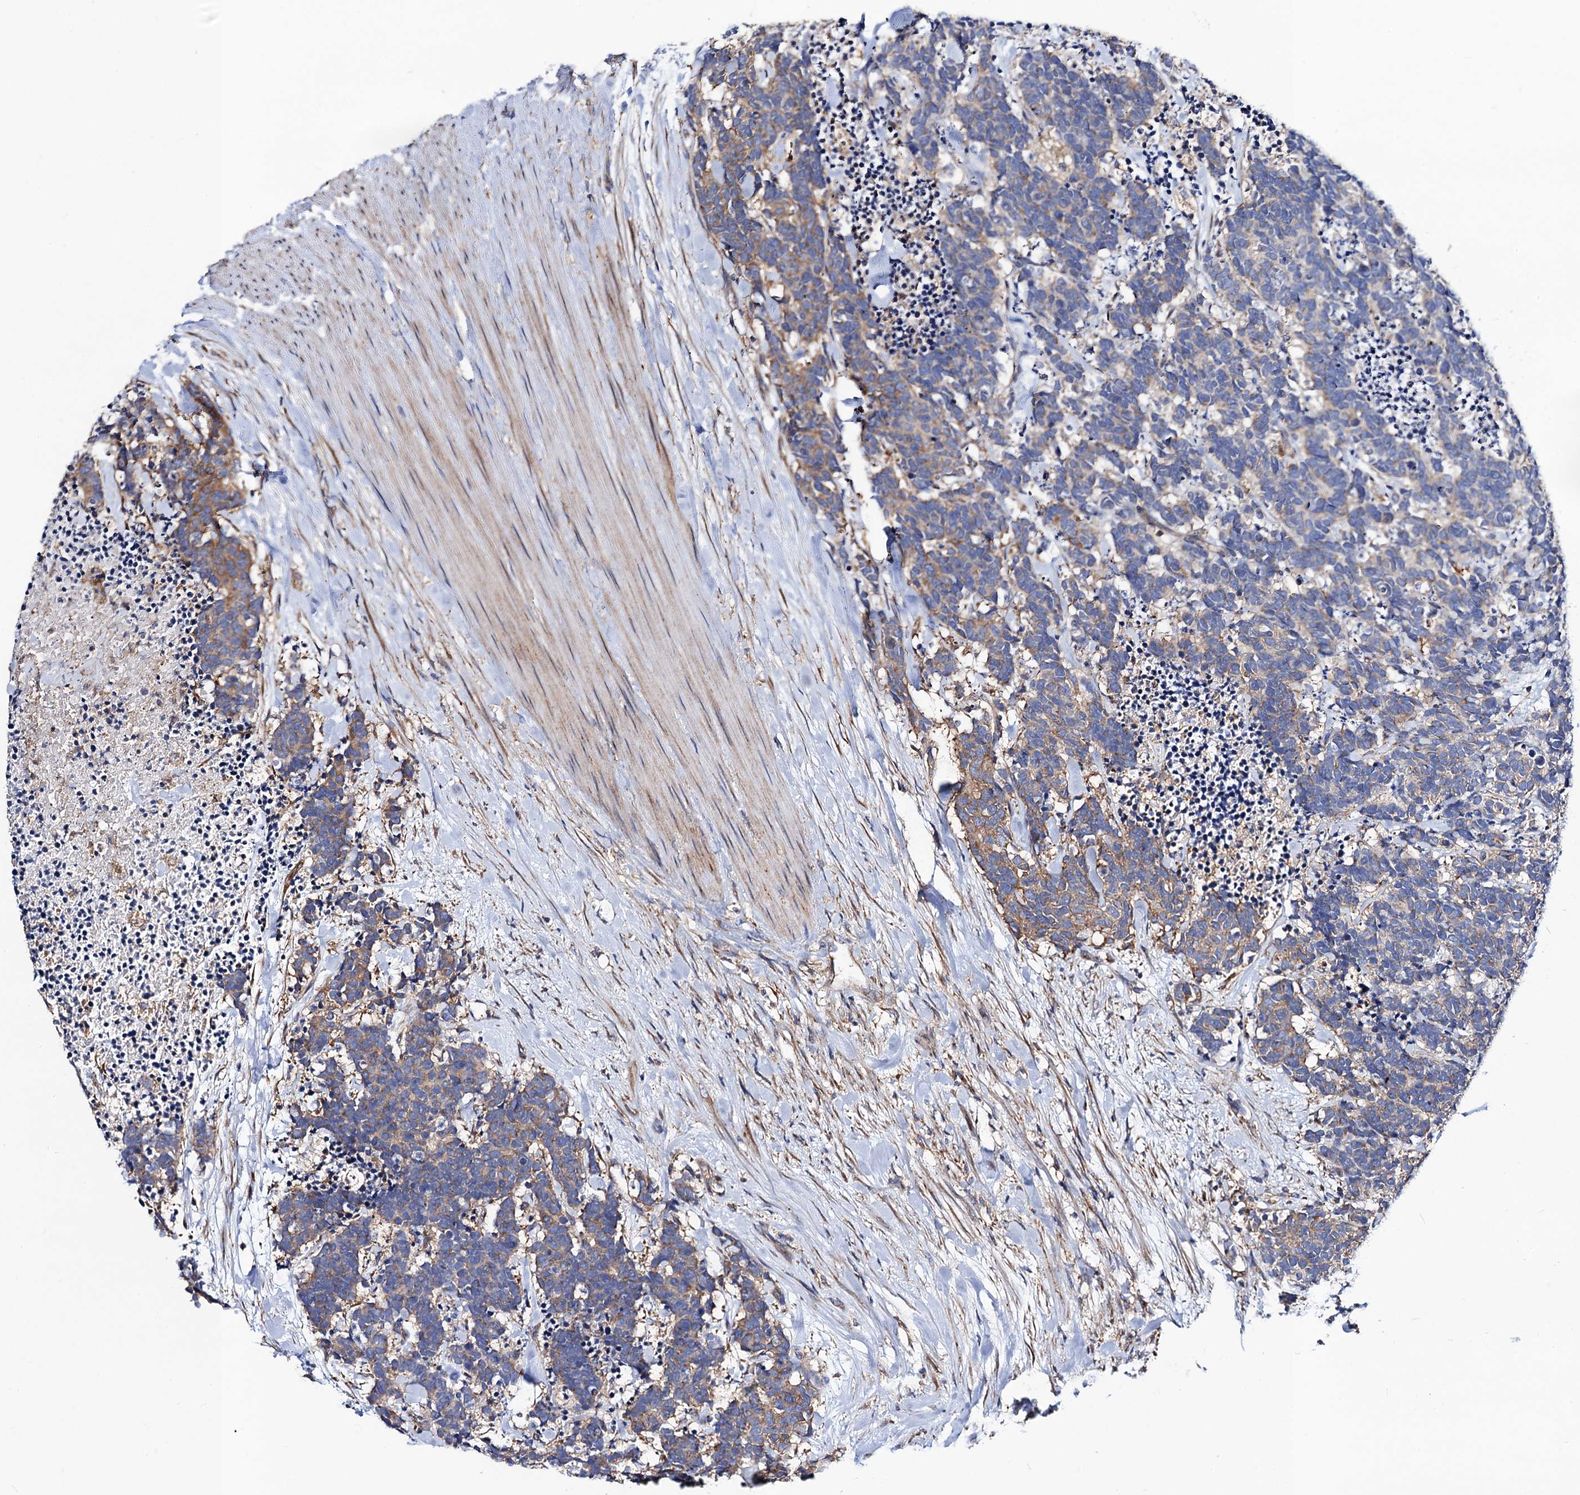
{"staining": {"intensity": "moderate", "quantity": "<25%", "location": "cytoplasmic/membranous"}, "tissue": "carcinoid", "cell_type": "Tumor cells", "image_type": "cancer", "snomed": [{"axis": "morphology", "description": "Carcinoma, NOS"}, {"axis": "morphology", "description": "Carcinoid, malignant, NOS"}, {"axis": "topography", "description": "Prostate"}], "caption": "Immunohistochemical staining of carcinoid displays moderate cytoplasmic/membranous protein staining in approximately <25% of tumor cells.", "gene": "DYDC1", "patient": {"sex": "male", "age": 57}}